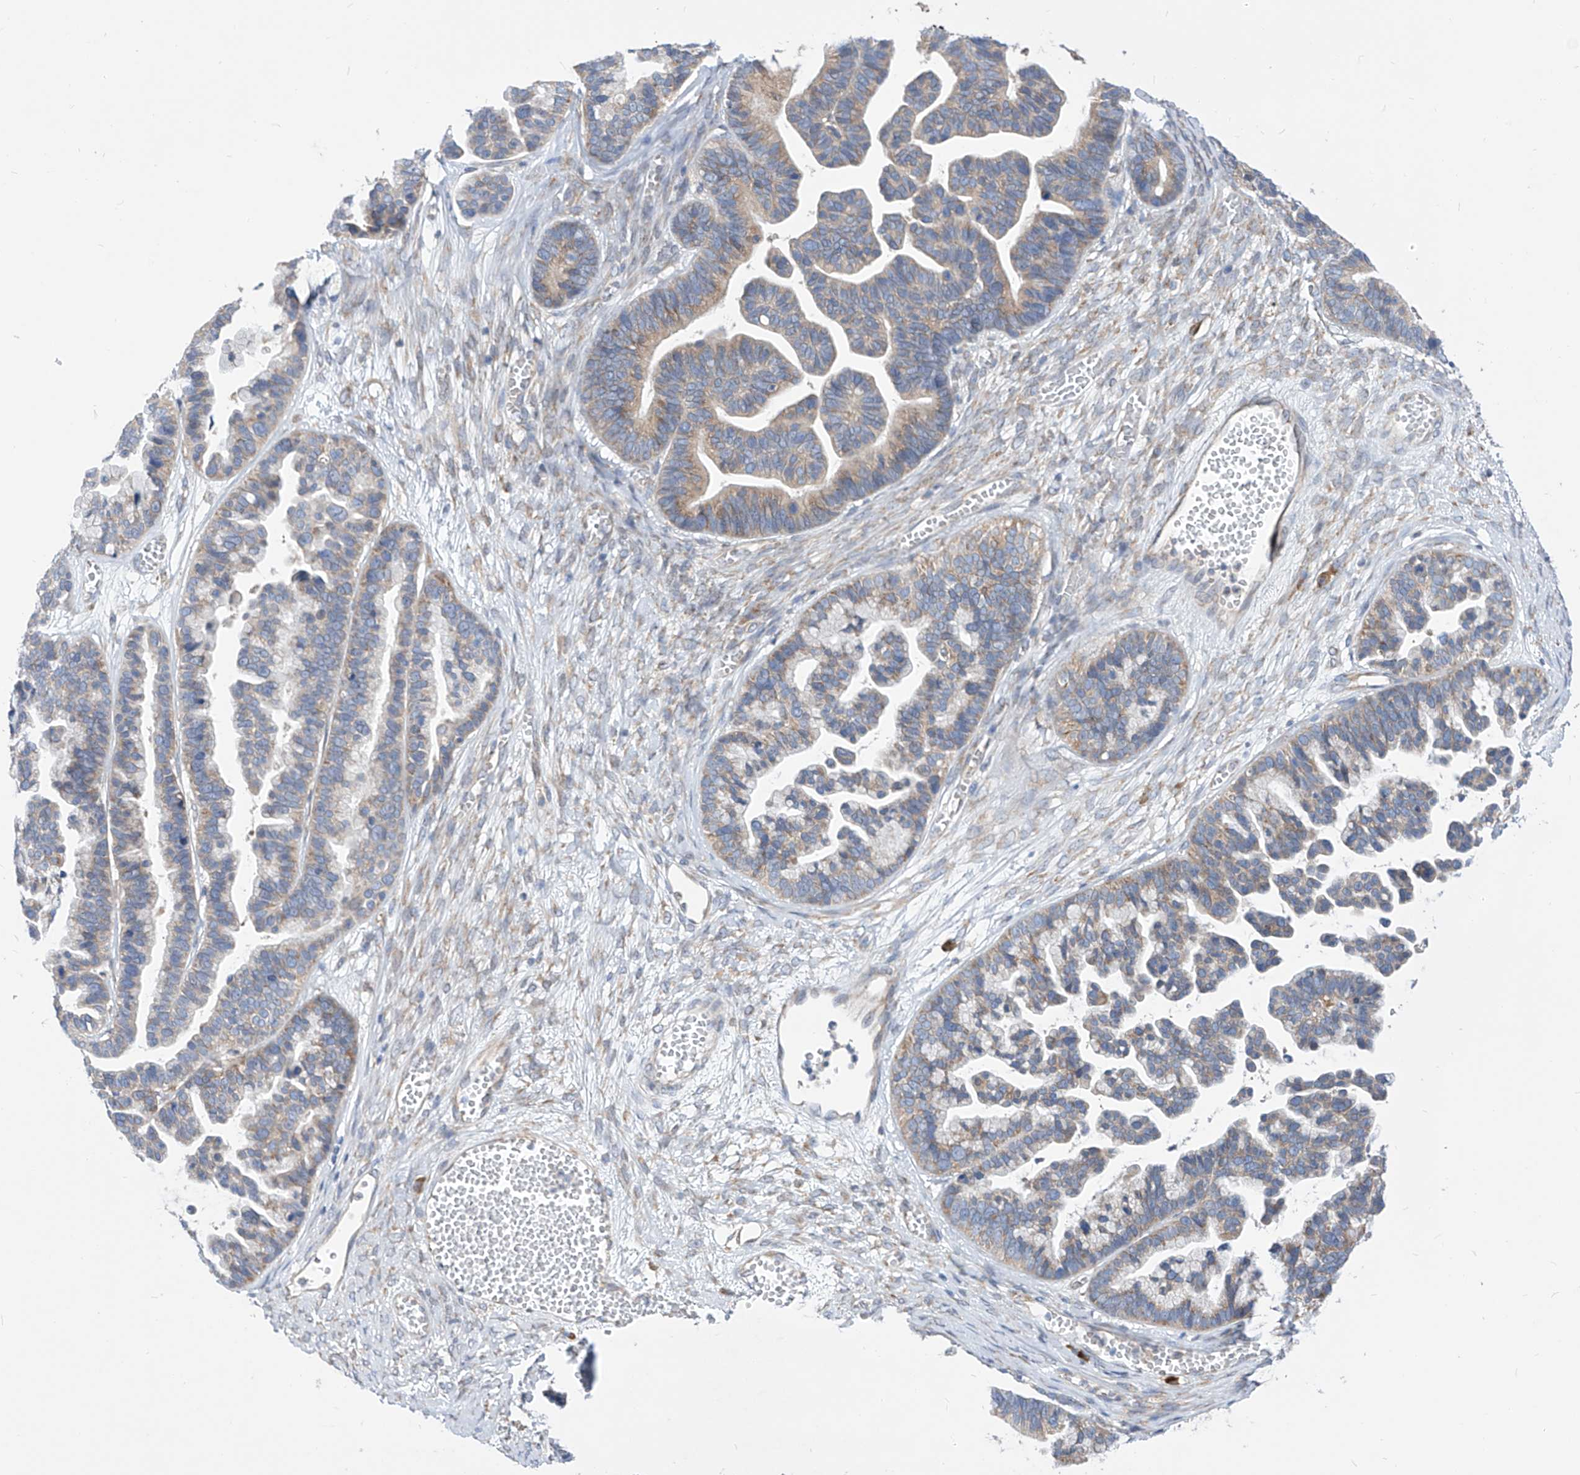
{"staining": {"intensity": "weak", "quantity": "25%-75%", "location": "cytoplasmic/membranous"}, "tissue": "ovarian cancer", "cell_type": "Tumor cells", "image_type": "cancer", "snomed": [{"axis": "morphology", "description": "Cystadenocarcinoma, serous, NOS"}, {"axis": "topography", "description": "Ovary"}], "caption": "Weak cytoplasmic/membranous protein positivity is identified in about 25%-75% of tumor cells in ovarian cancer (serous cystadenocarcinoma). The staining was performed using DAB (3,3'-diaminobenzidine) to visualize the protein expression in brown, while the nuclei were stained in blue with hematoxylin (Magnification: 20x).", "gene": "UFL1", "patient": {"sex": "female", "age": 56}}